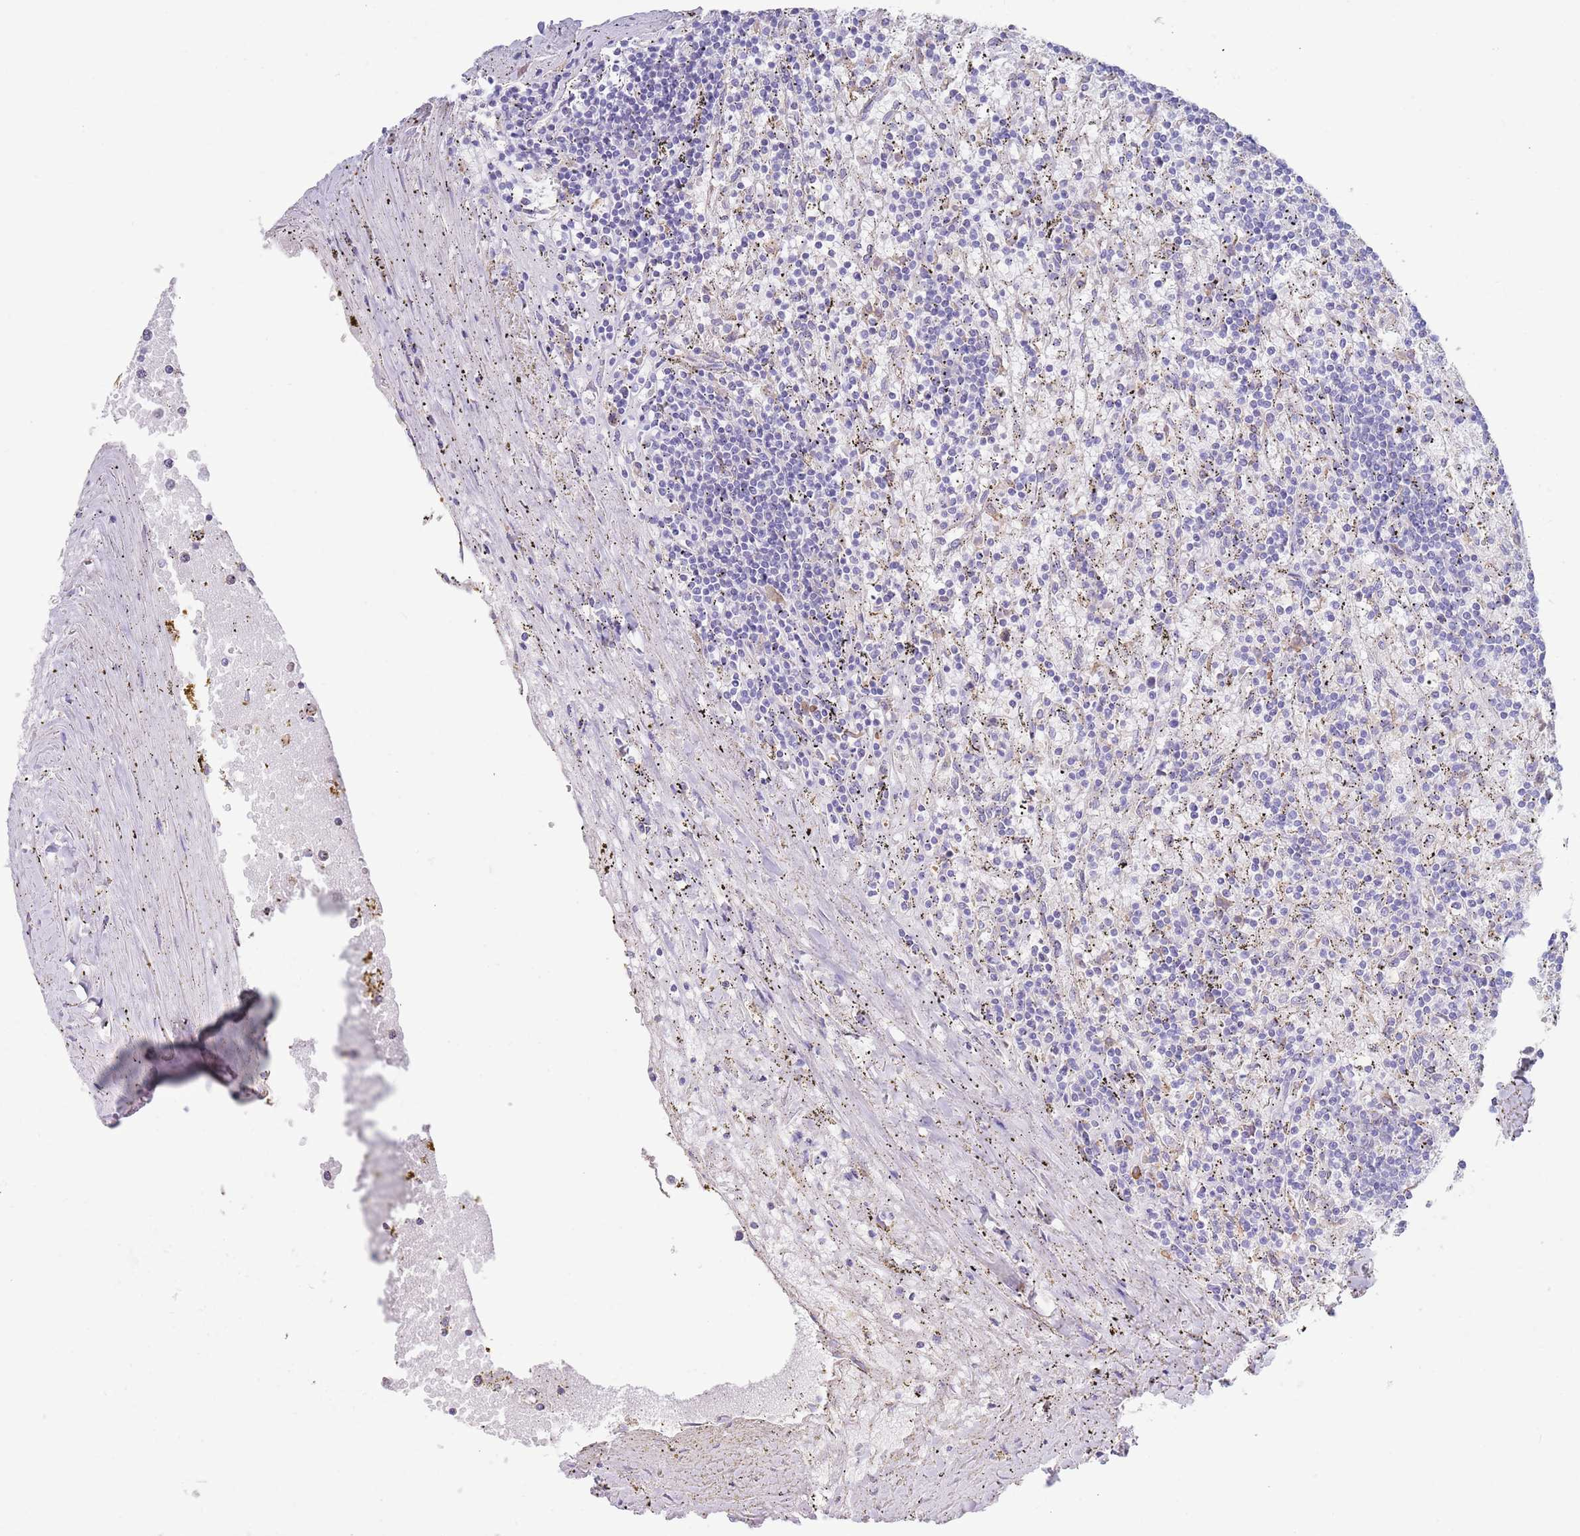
{"staining": {"intensity": "negative", "quantity": "none", "location": "none"}, "tissue": "lymphoma", "cell_type": "Tumor cells", "image_type": "cancer", "snomed": [{"axis": "morphology", "description": "Malignant lymphoma, non-Hodgkin's type, Low grade"}, {"axis": "topography", "description": "Spleen"}], "caption": "The immunohistochemistry (IHC) micrograph has no significant expression in tumor cells of lymphoma tissue.", "gene": "CCDC149", "patient": {"sex": "male", "age": 76}}